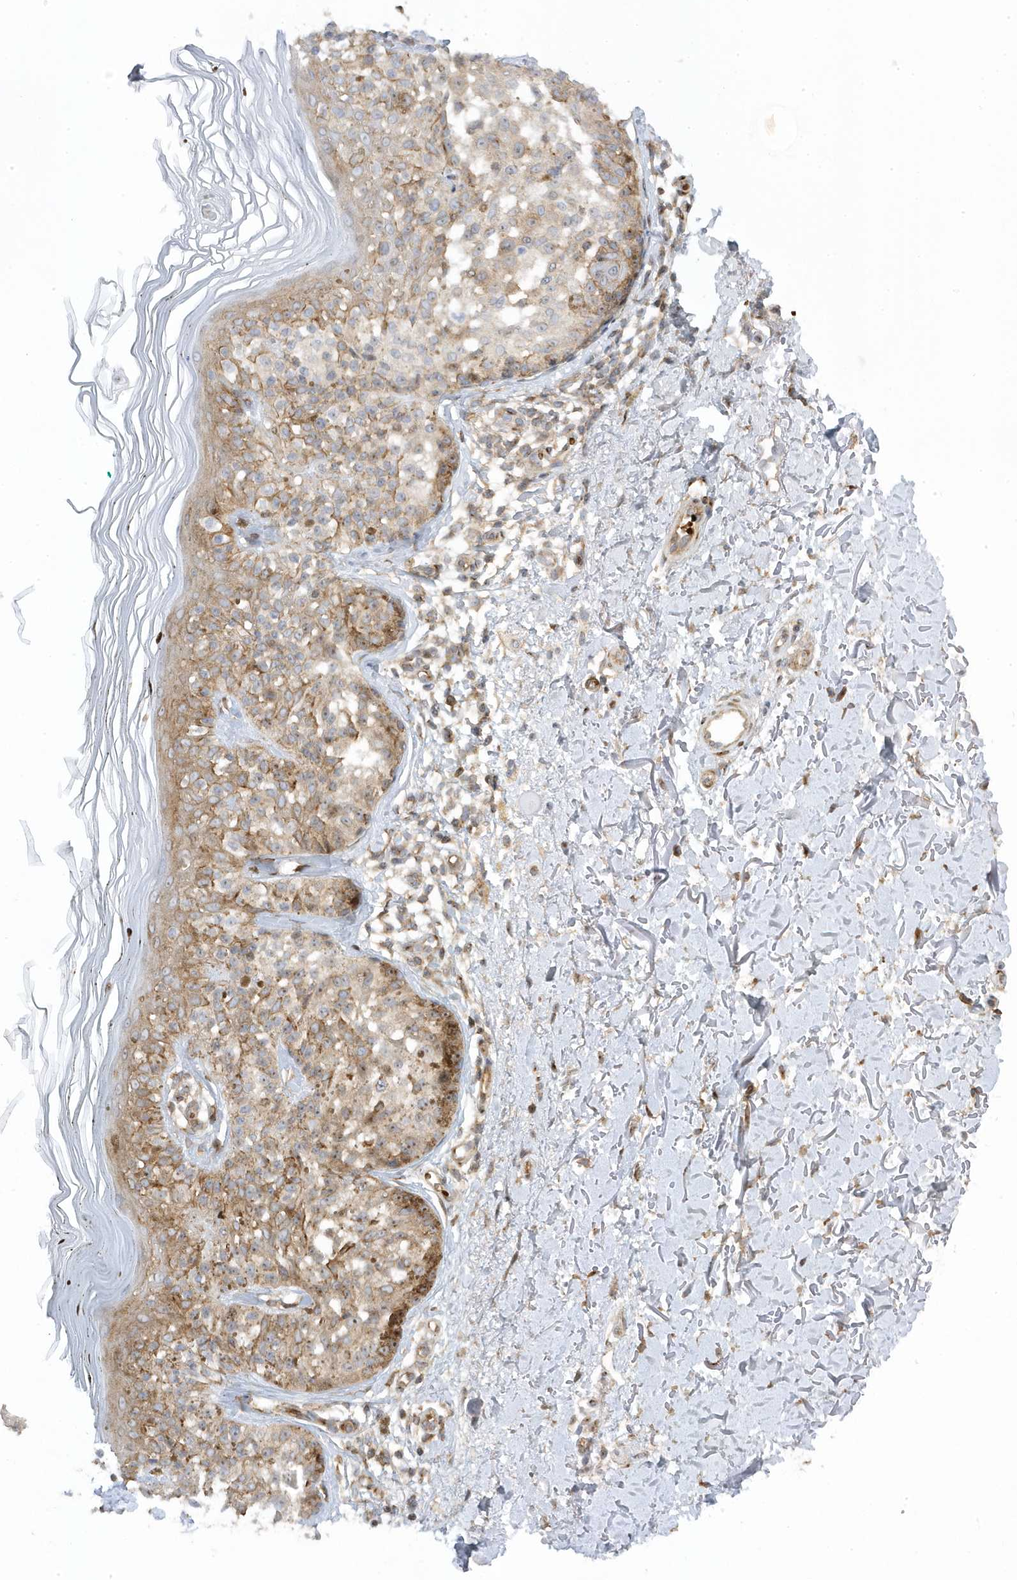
{"staining": {"intensity": "moderate", "quantity": "25%-75%", "location": "cytoplasmic/membranous"}, "tissue": "melanoma", "cell_type": "Tumor cells", "image_type": "cancer", "snomed": [{"axis": "morphology", "description": "Malignant melanoma, NOS"}, {"axis": "topography", "description": "Skin"}], "caption": "DAB (3,3'-diaminobenzidine) immunohistochemical staining of human melanoma reveals moderate cytoplasmic/membranous protein positivity in approximately 25%-75% of tumor cells.", "gene": "MAP7D3", "patient": {"sex": "female", "age": 50}}